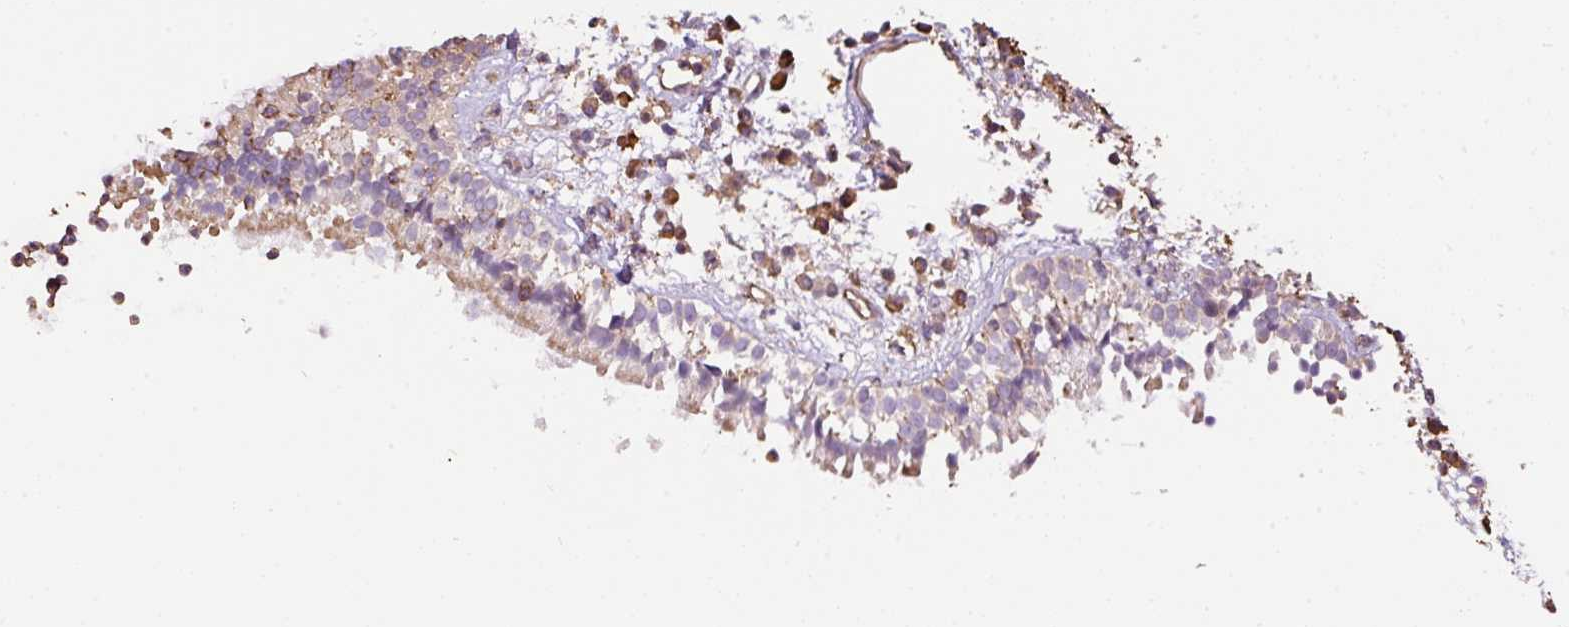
{"staining": {"intensity": "moderate", "quantity": ">75%", "location": "cytoplasmic/membranous"}, "tissue": "nasopharynx", "cell_type": "Respiratory epithelial cells", "image_type": "normal", "snomed": [{"axis": "morphology", "description": "Normal tissue, NOS"}, {"axis": "topography", "description": "Nasopharynx"}], "caption": "Moderate cytoplasmic/membranous positivity for a protein is appreciated in approximately >75% of respiratory epithelial cells of unremarkable nasopharynx using immunohistochemistry (IHC).", "gene": "PPME1", "patient": {"sex": "male", "age": 21}}